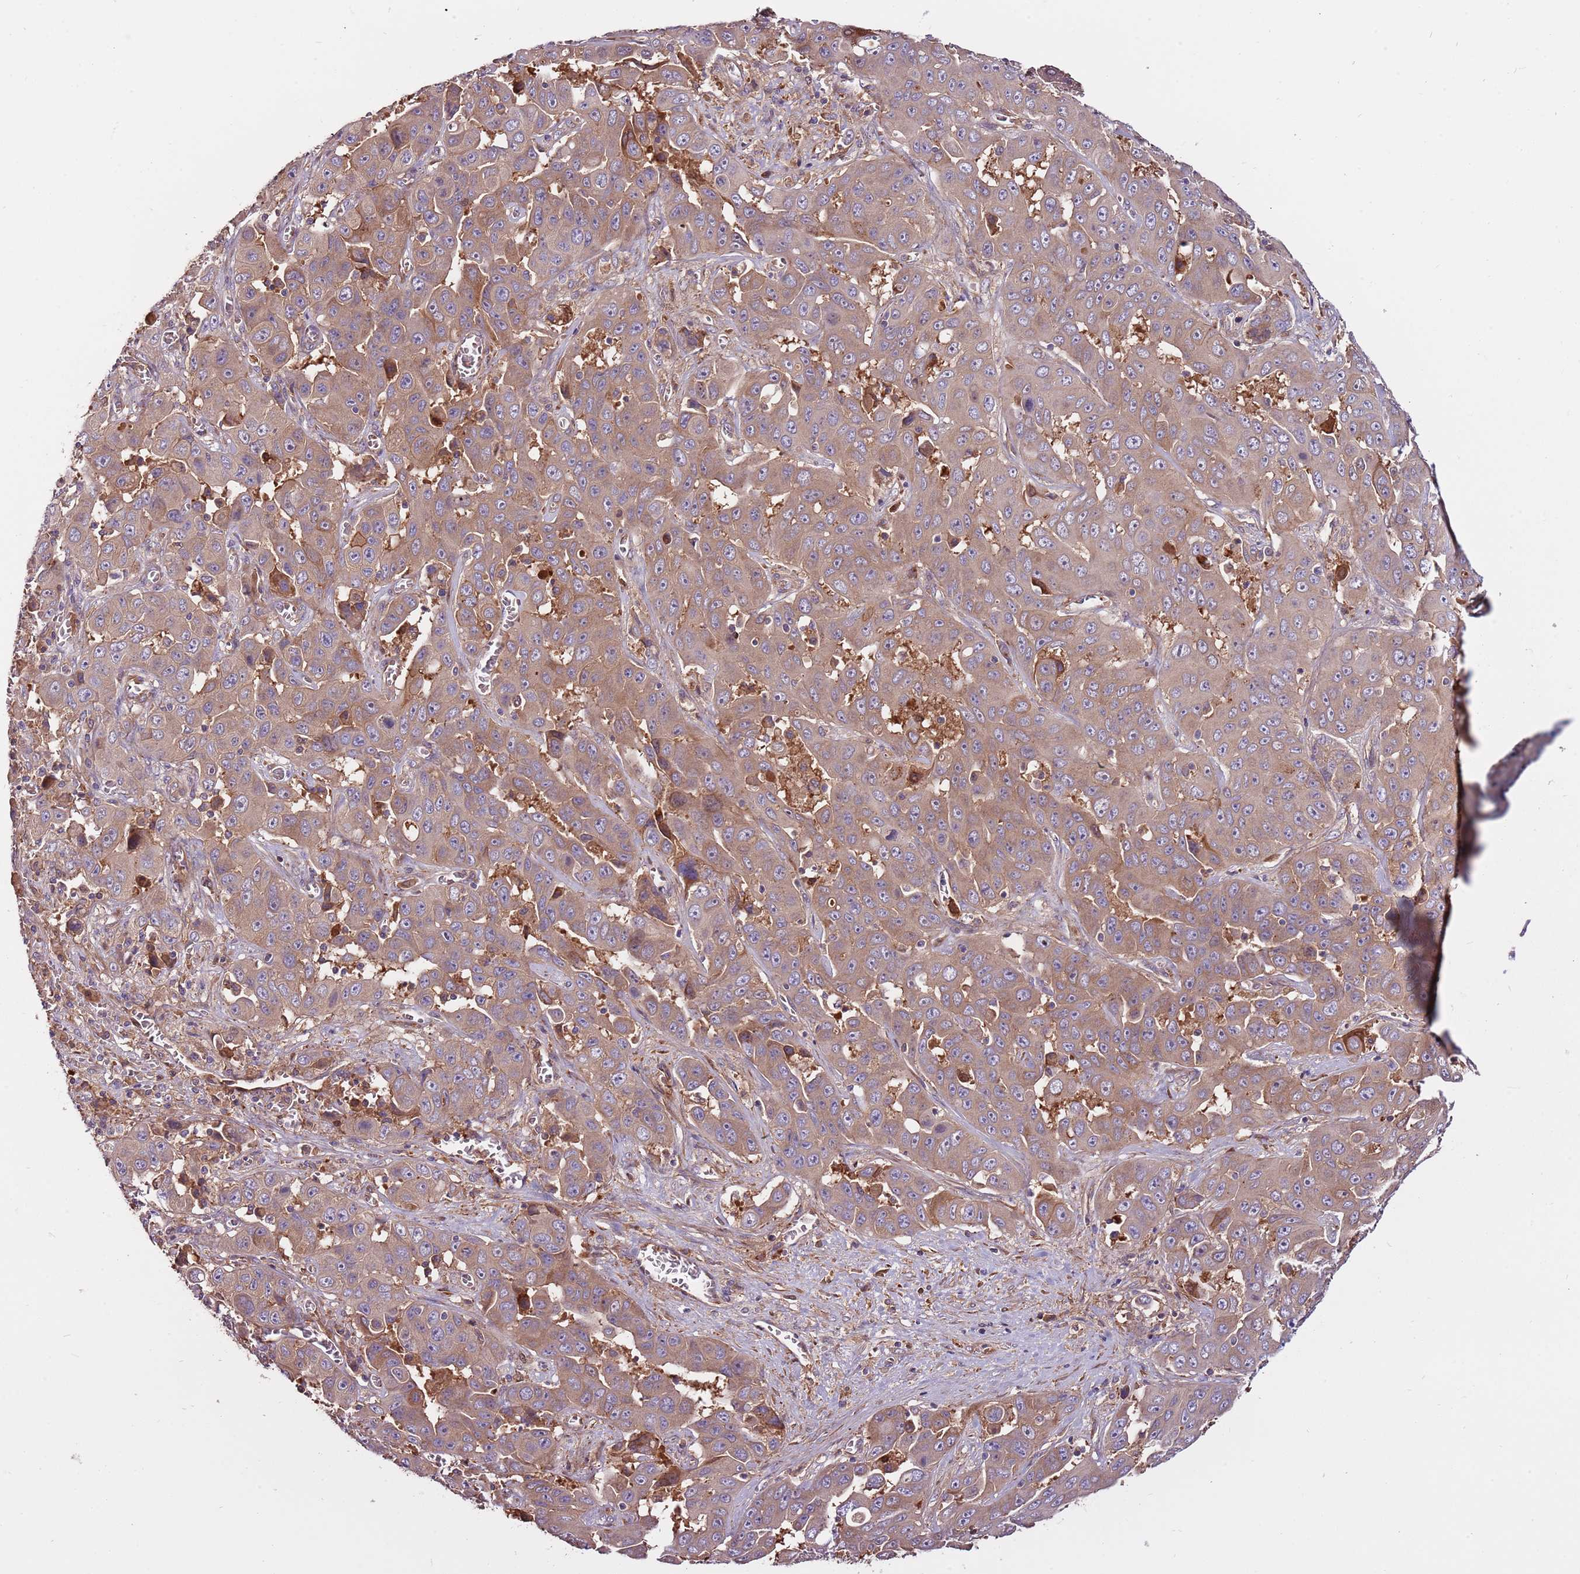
{"staining": {"intensity": "moderate", "quantity": ">75%", "location": "cytoplasmic/membranous"}, "tissue": "liver cancer", "cell_type": "Tumor cells", "image_type": "cancer", "snomed": [{"axis": "morphology", "description": "Cholangiocarcinoma"}, {"axis": "topography", "description": "Liver"}], "caption": "About >75% of tumor cells in human liver cancer reveal moderate cytoplasmic/membranous protein expression as visualized by brown immunohistochemical staining.", "gene": "DENR", "patient": {"sex": "female", "age": 52}}